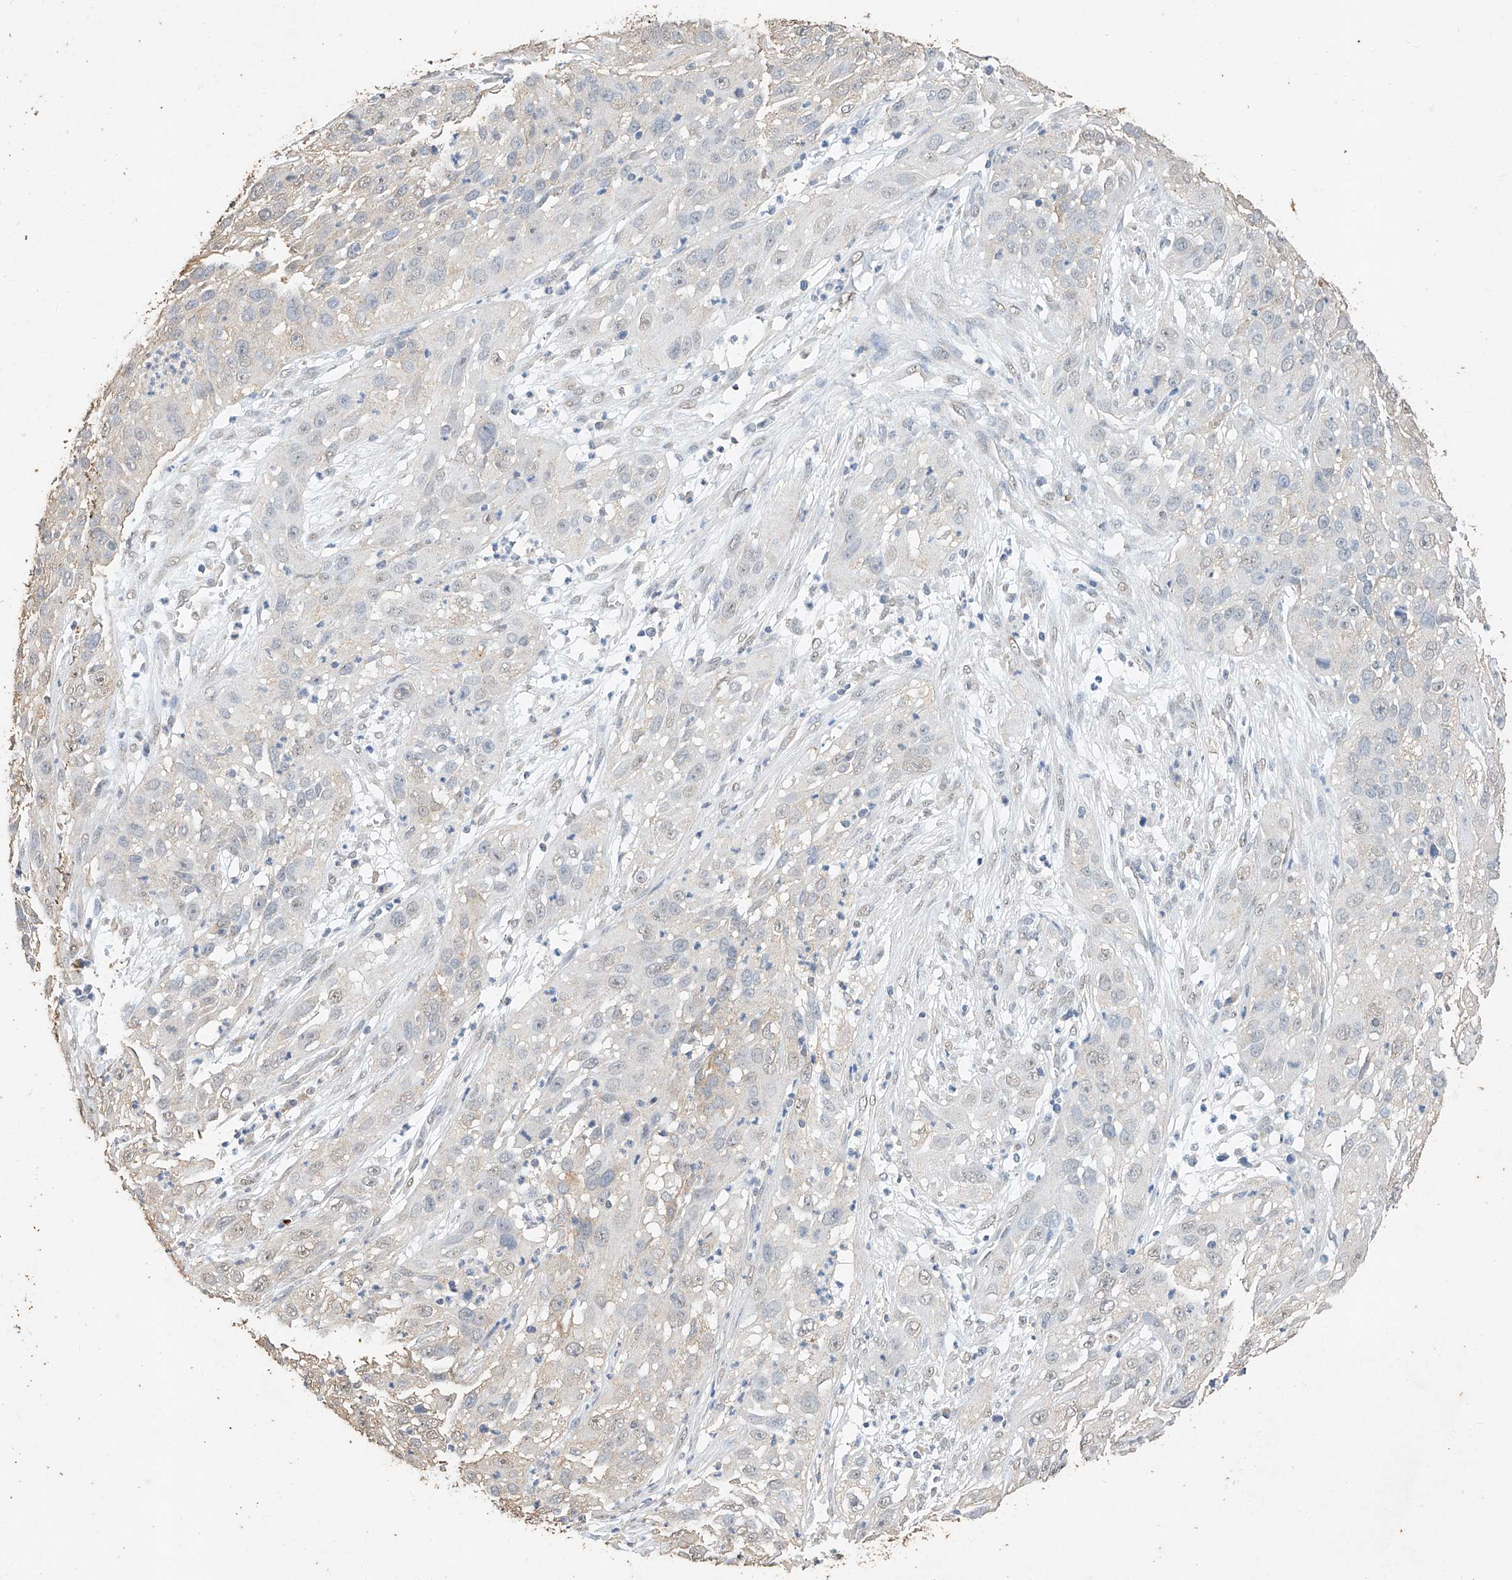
{"staining": {"intensity": "negative", "quantity": "none", "location": "none"}, "tissue": "cervical cancer", "cell_type": "Tumor cells", "image_type": "cancer", "snomed": [{"axis": "morphology", "description": "Squamous cell carcinoma, NOS"}, {"axis": "topography", "description": "Cervix"}], "caption": "A high-resolution micrograph shows immunohistochemistry staining of cervical cancer, which displays no significant staining in tumor cells. The staining is performed using DAB (3,3'-diaminobenzidine) brown chromogen with nuclei counter-stained in using hematoxylin.", "gene": "CERS4", "patient": {"sex": "female", "age": 32}}